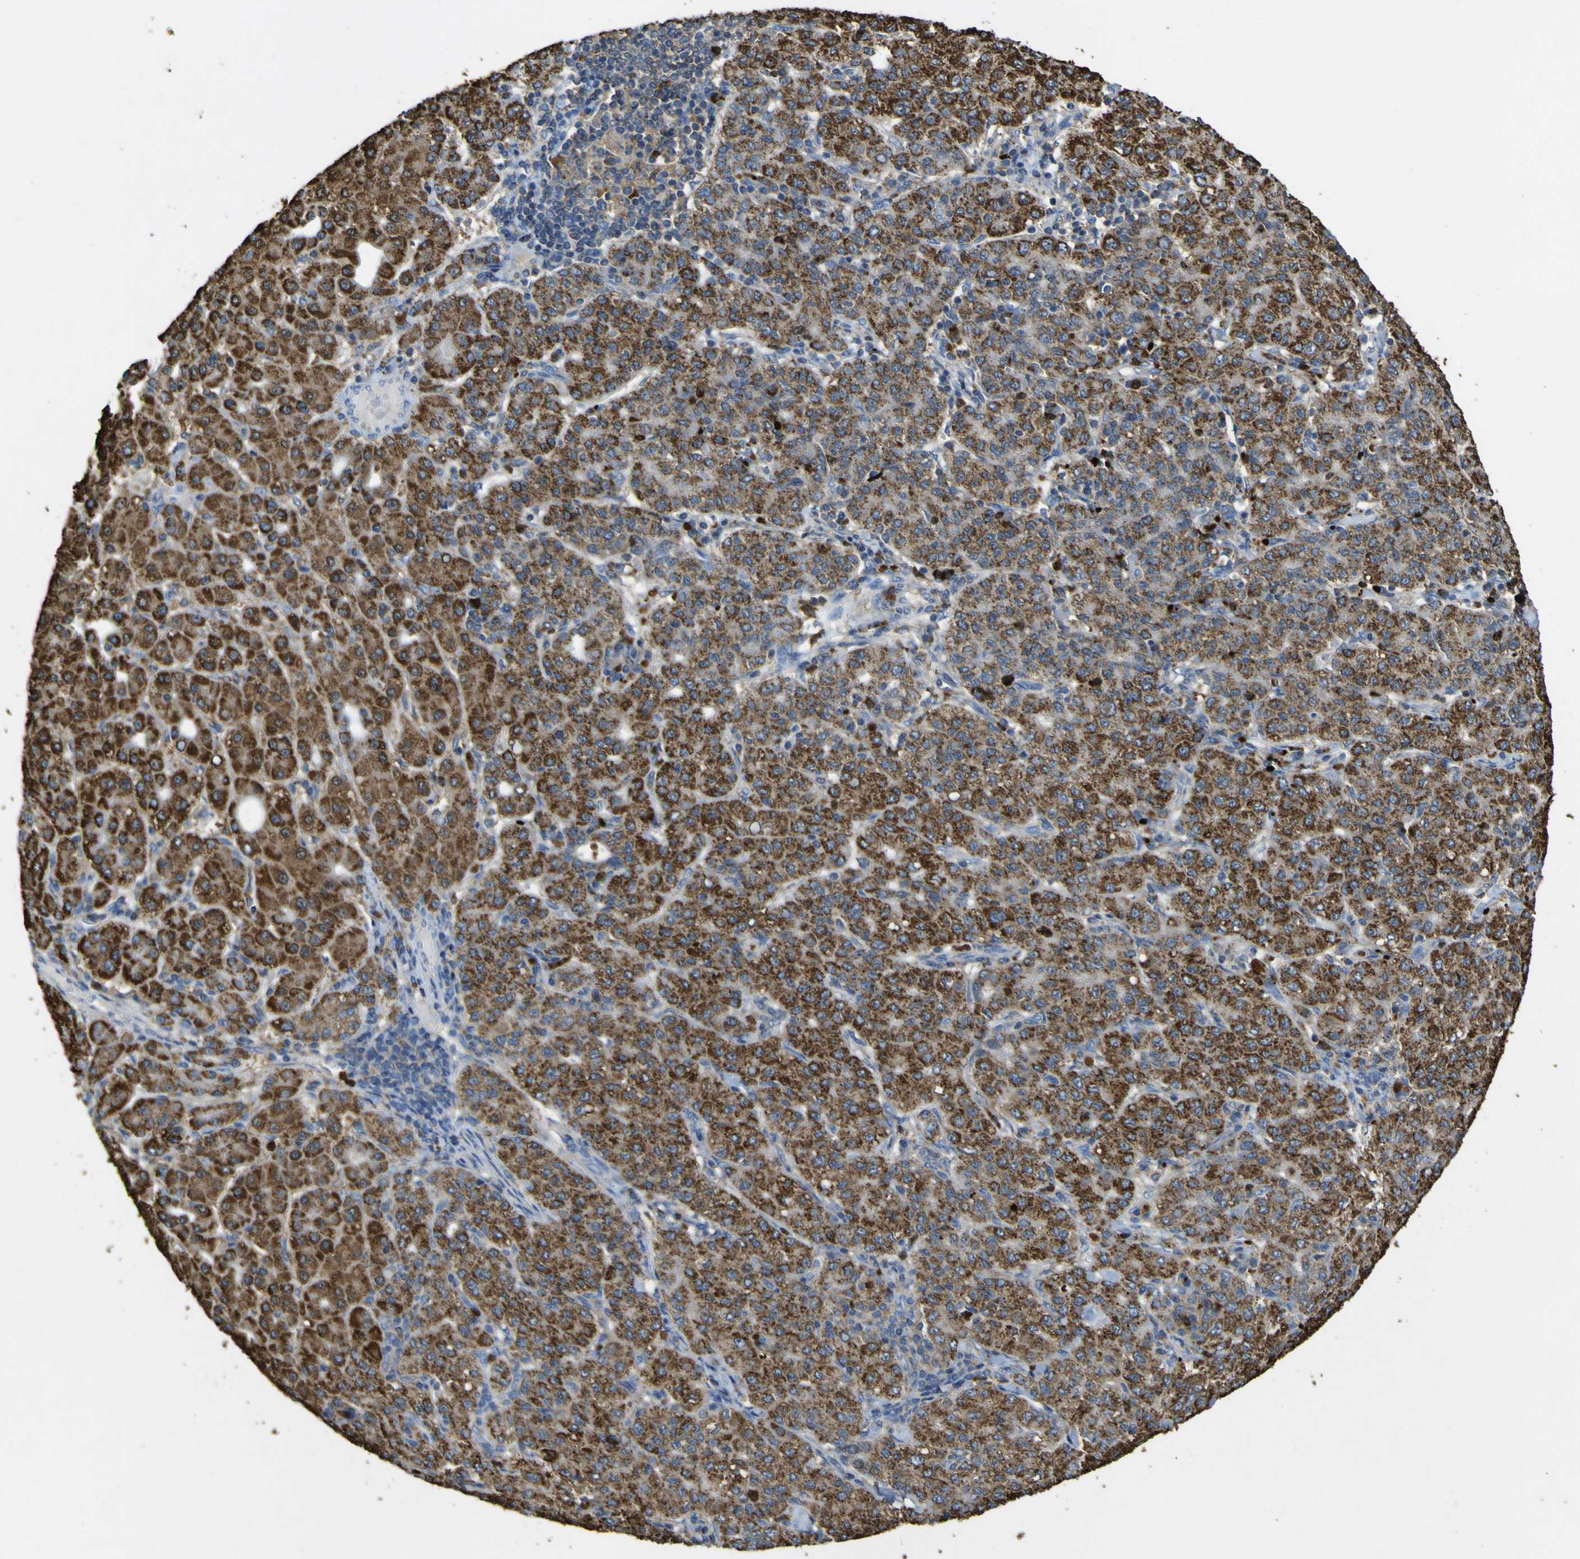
{"staining": {"intensity": "strong", "quantity": ">75%", "location": "cytoplasmic/membranous"}, "tissue": "liver cancer", "cell_type": "Tumor cells", "image_type": "cancer", "snomed": [{"axis": "morphology", "description": "Carcinoma, Hepatocellular, NOS"}, {"axis": "topography", "description": "Liver"}], "caption": "High-power microscopy captured an immunohistochemistry (IHC) histopathology image of liver cancer (hepatocellular carcinoma), revealing strong cytoplasmic/membranous staining in approximately >75% of tumor cells. (brown staining indicates protein expression, while blue staining denotes nuclei).", "gene": "ACSL3", "patient": {"sex": "male", "age": 65}}